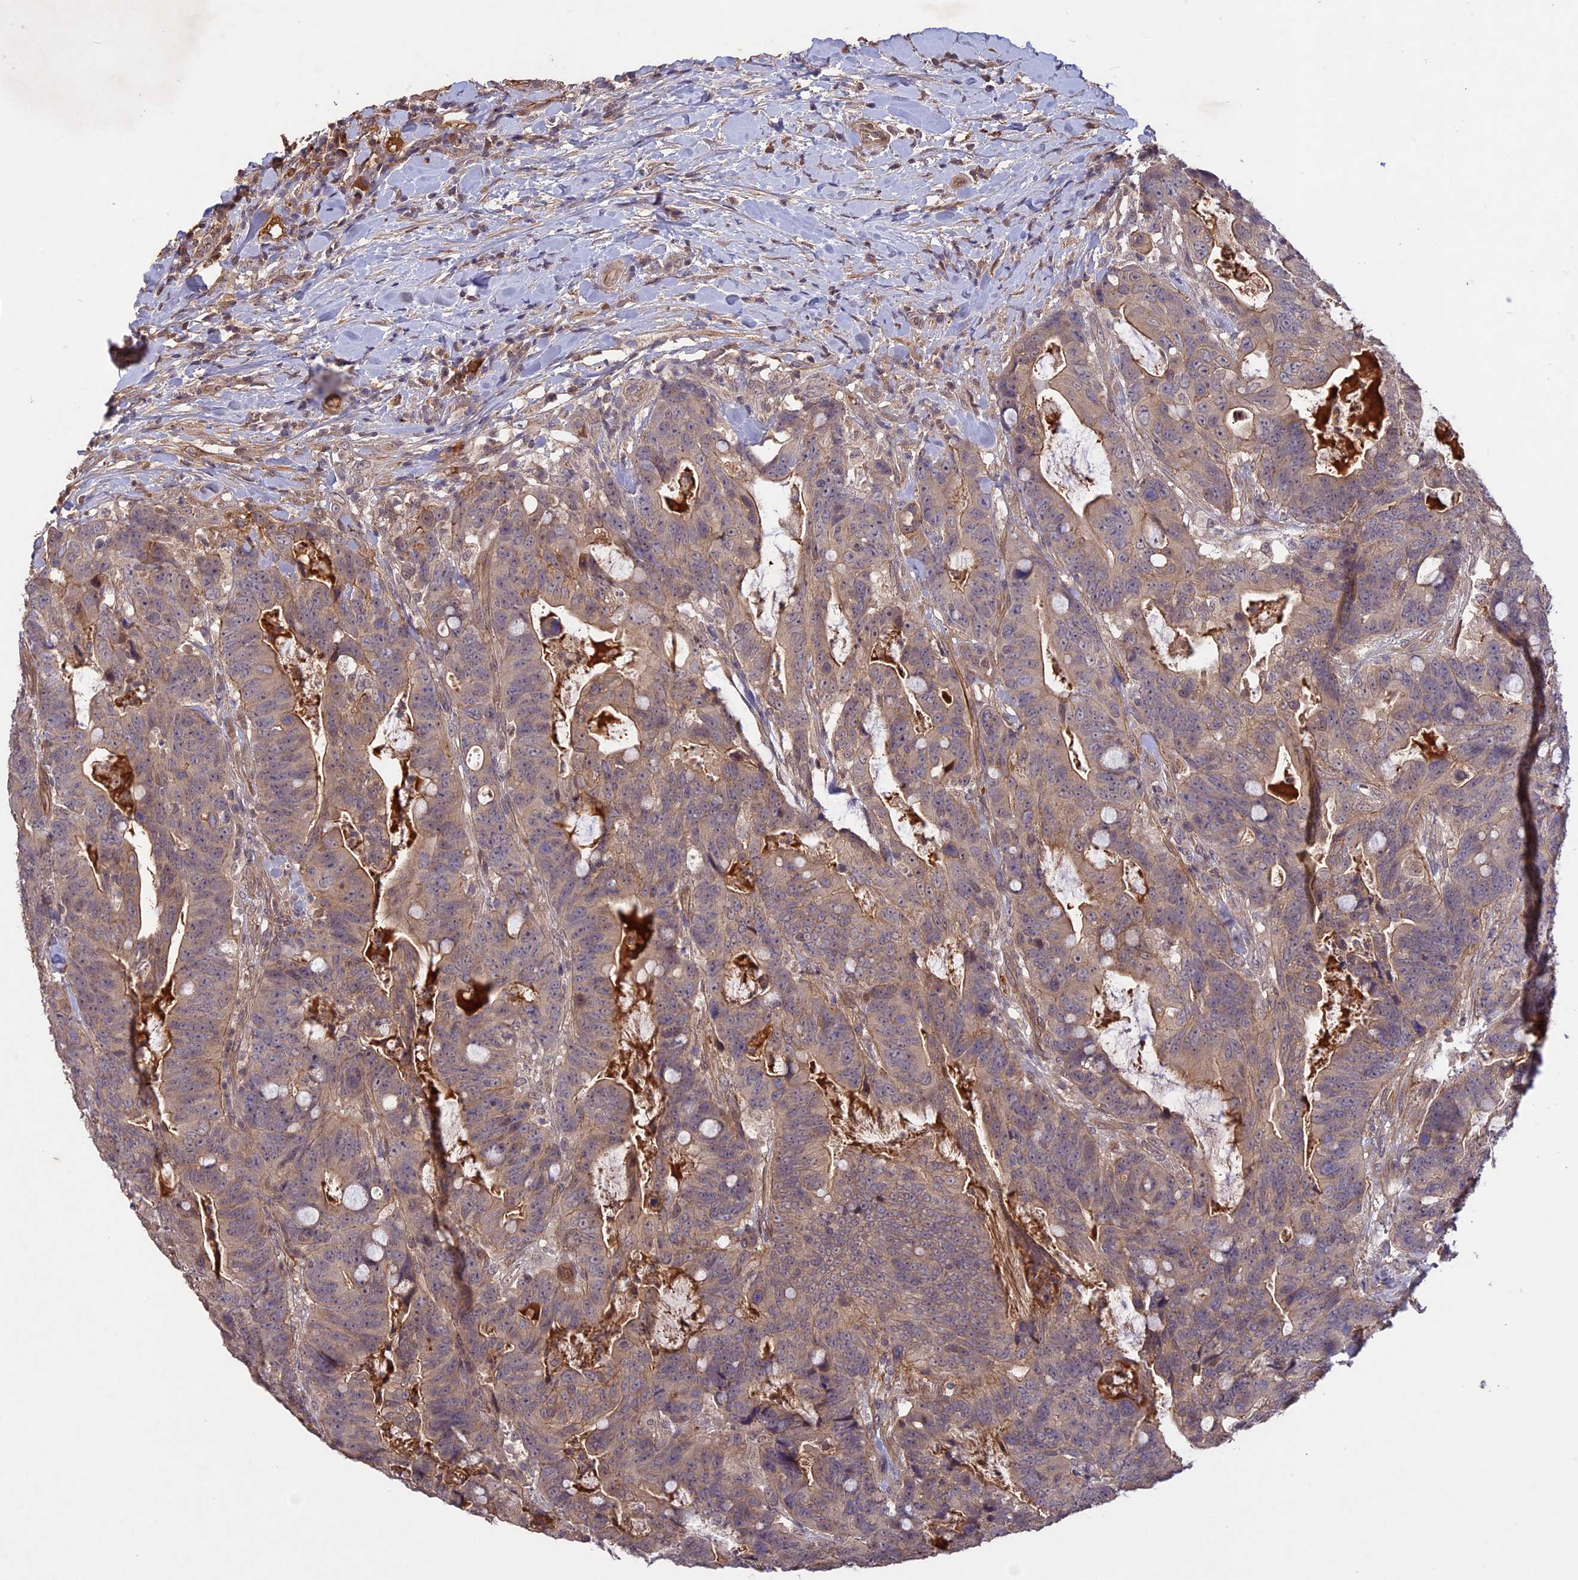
{"staining": {"intensity": "weak", "quantity": ">75%", "location": "cytoplasmic/membranous"}, "tissue": "colorectal cancer", "cell_type": "Tumor cells", "image_type": "cancer", "snomed": [{"axis": "morphology", "description": "Adenocarcinoma, NOS"}, {"axis": "topography", "description": "Colon"}], "caption": "Tumor cells display low levels of weak cytoplasmic/membranous positivity in approximately >75% of cells in colorectal cancer.", "gene": "ADO", "patient": {"sex": "female", "age": 82}}